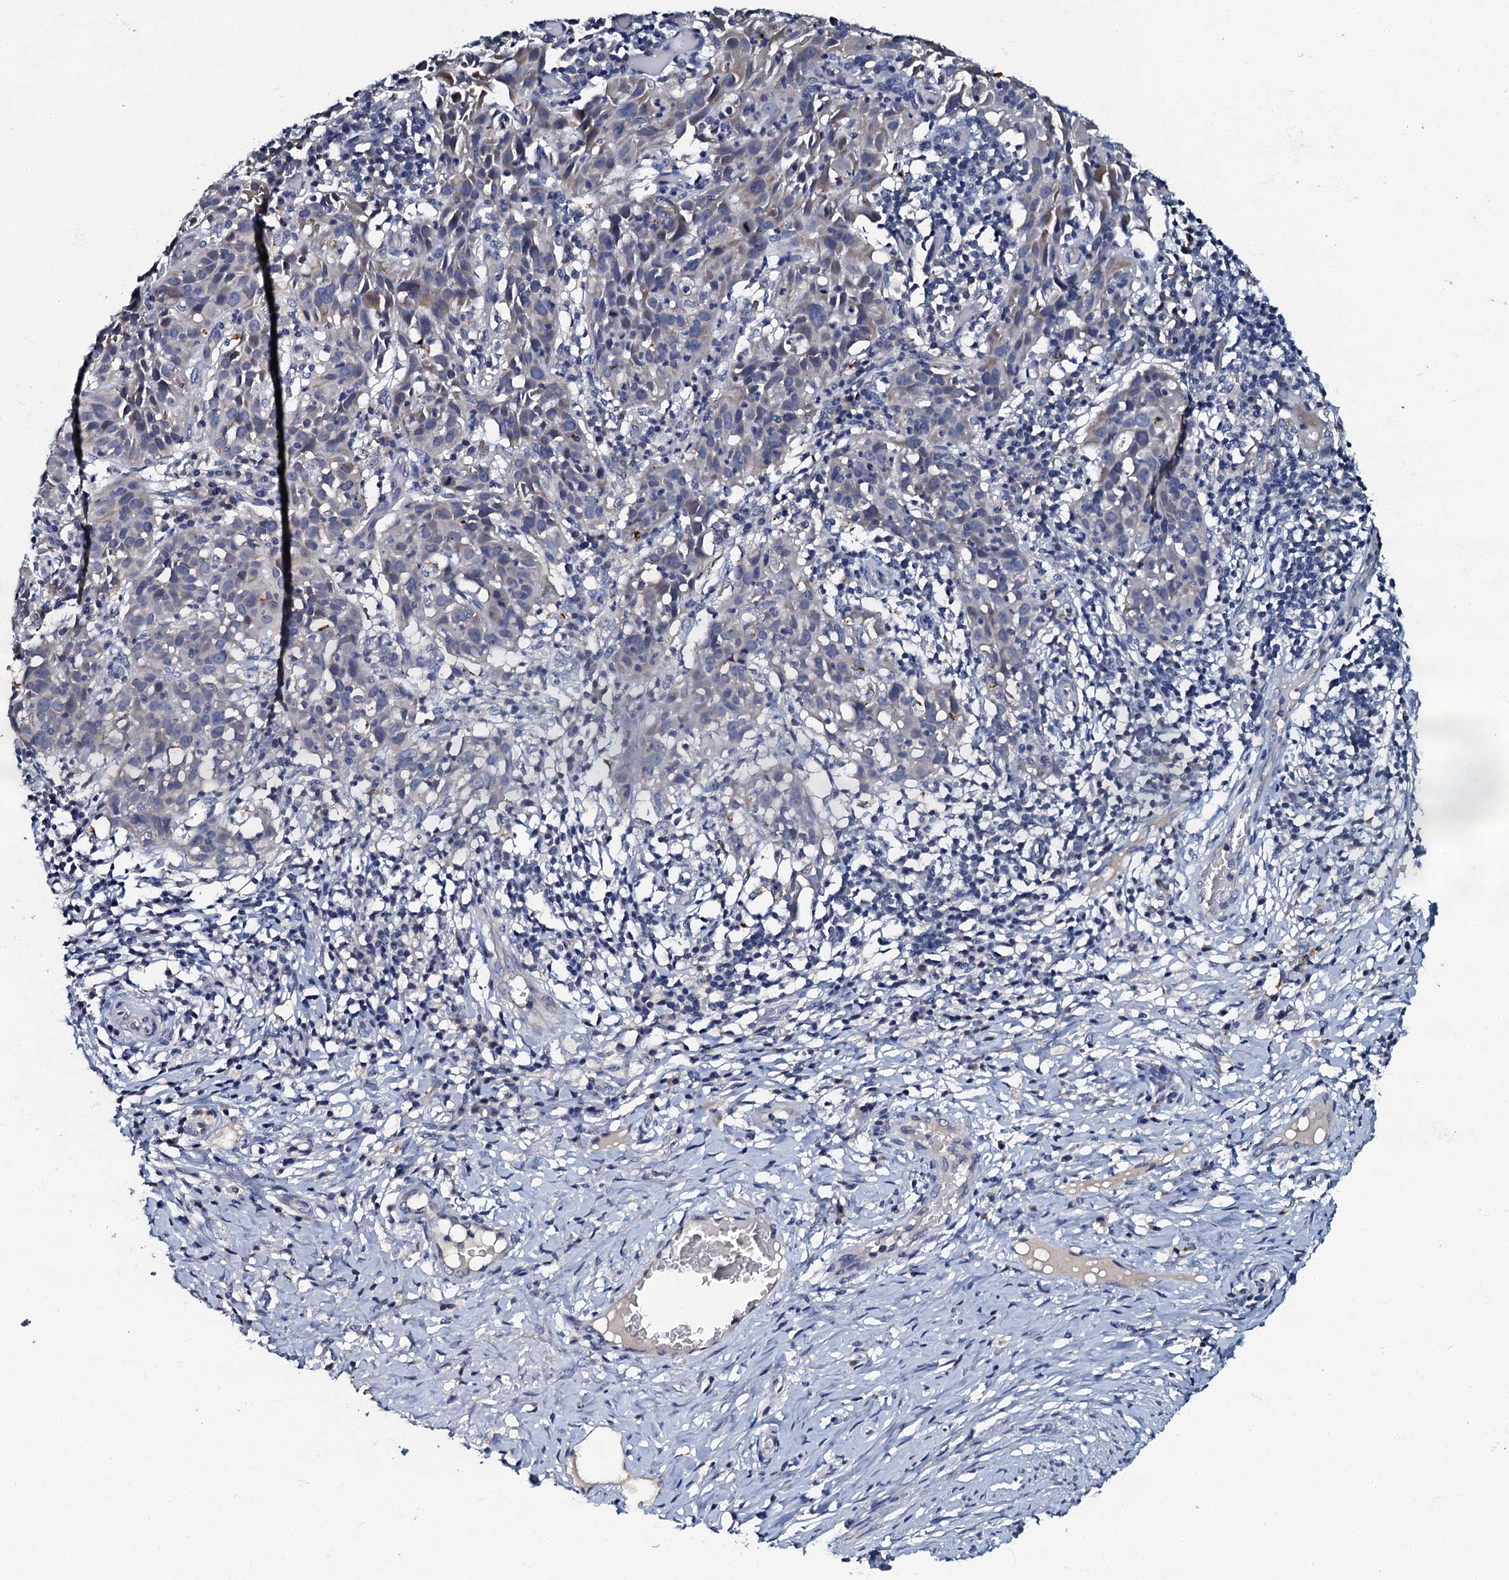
{"staining": {"intensity": "negative", "quantity": "none", "location": "none"}, "tissue": "cervical cancer", "cell_type": "Tumor cells", "image_type": "cancer", "snomed": [{"axis": "morphology", "description": "Squamous cell carcinoma, NOS"}, {"axis": "topography", "description": "Cervix"}], "caption": "Photomicrograph shows no significant protein expression in tumor cells of squamous cell carcinoma (cervical).", "gene": "OLAH", "patient": {"sex": "female", "age": 50}}